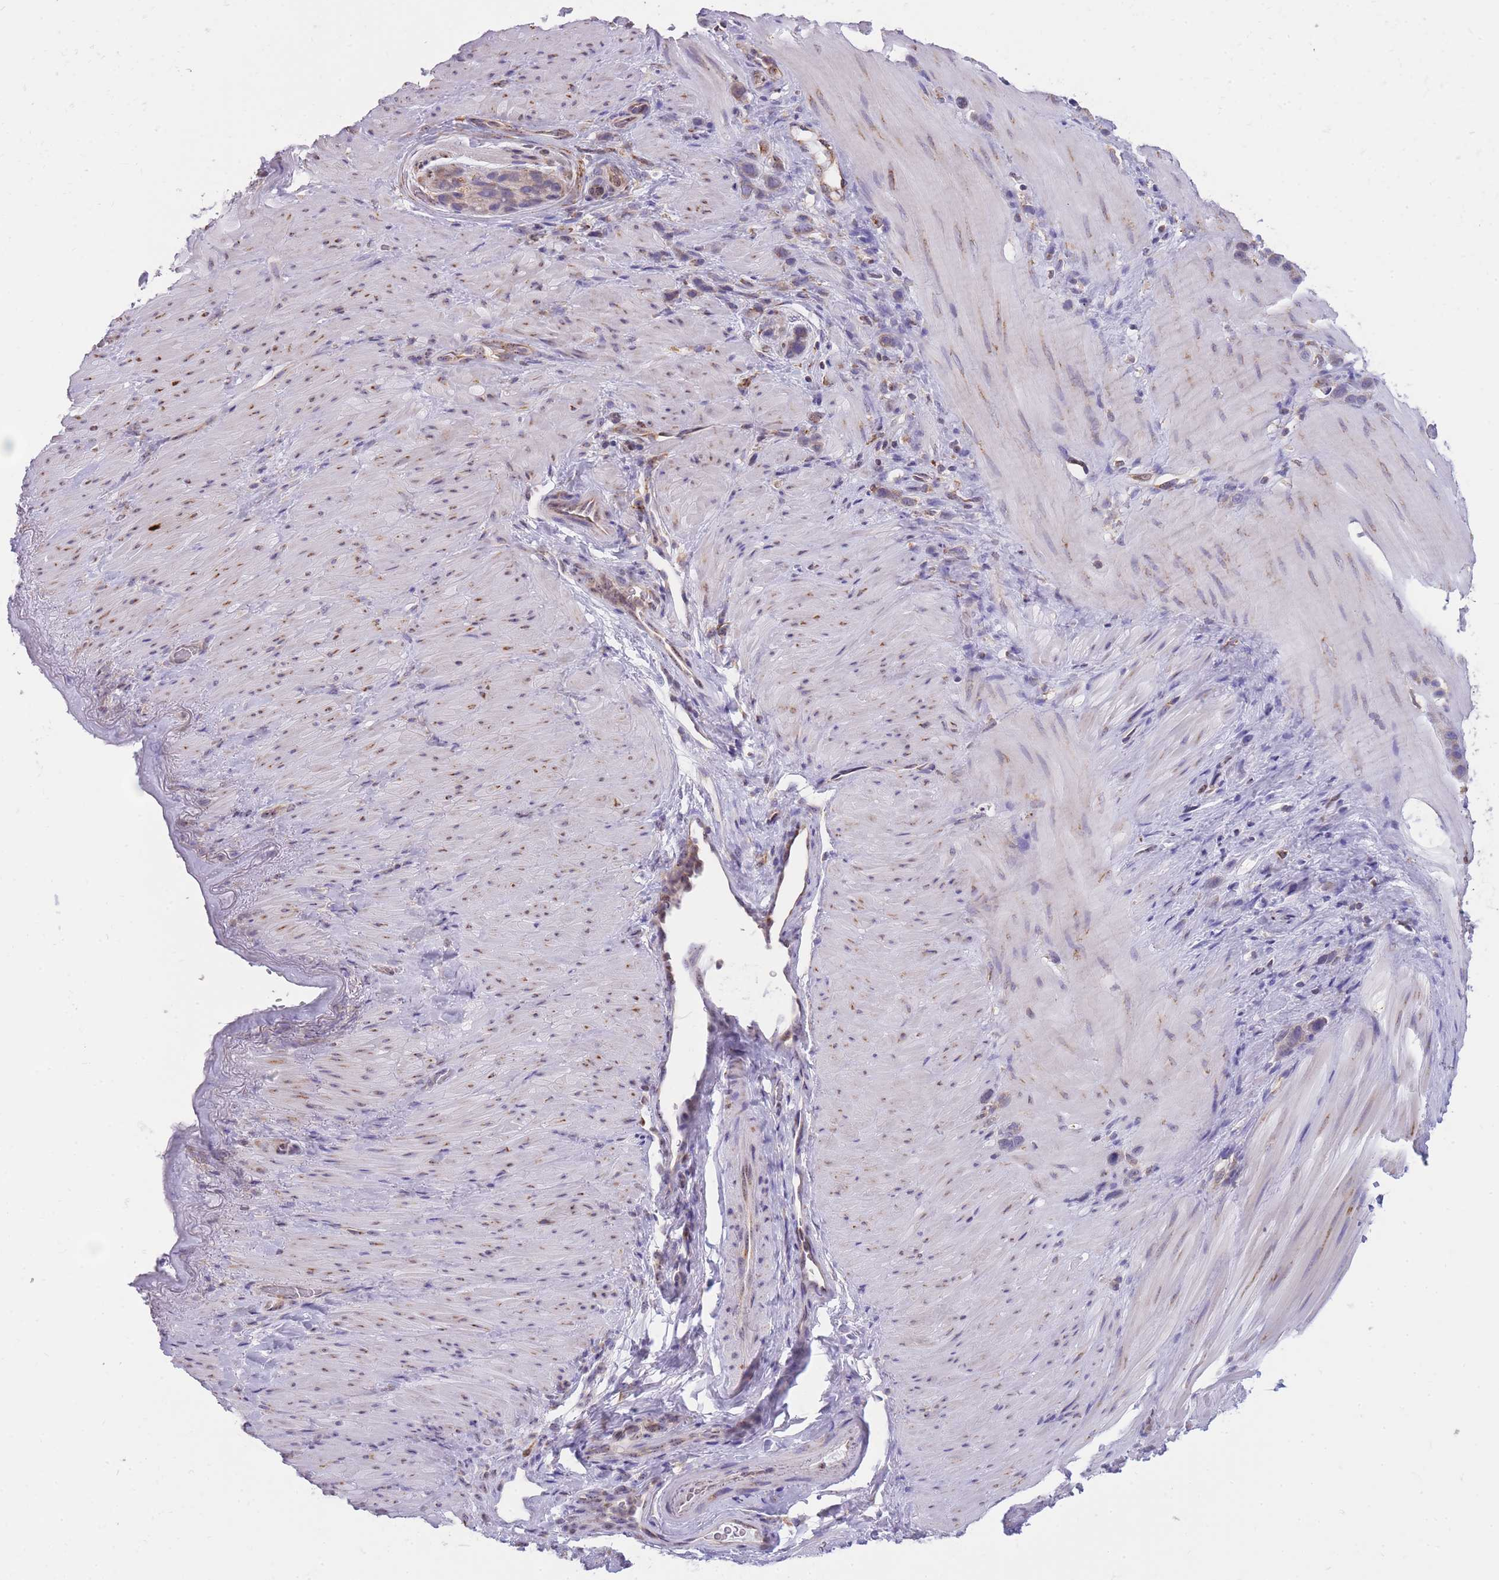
{"staining": {"intensity": "weak", "quantity": "25%-75%", "location": "cytoplasmic/membranous"}, "tissue": "stomach cancer", "cell_type": "Tumor cells", "image_type": "cancer", "snomed": [{"axis": "morphology", "description": "Adenocarcinoma, NOS"}, {"axis": "topography", "description": "Stomach"}], "caption": "Immunohistochemical staining of stomach cancer (adenocarcinoma) reveals low levels of weak cytoplasmic/membranous expression in approximately 25%-75% of tumor cells.", "gene": "ZNF662", "patient": {"sex": "female", "age": 65}}